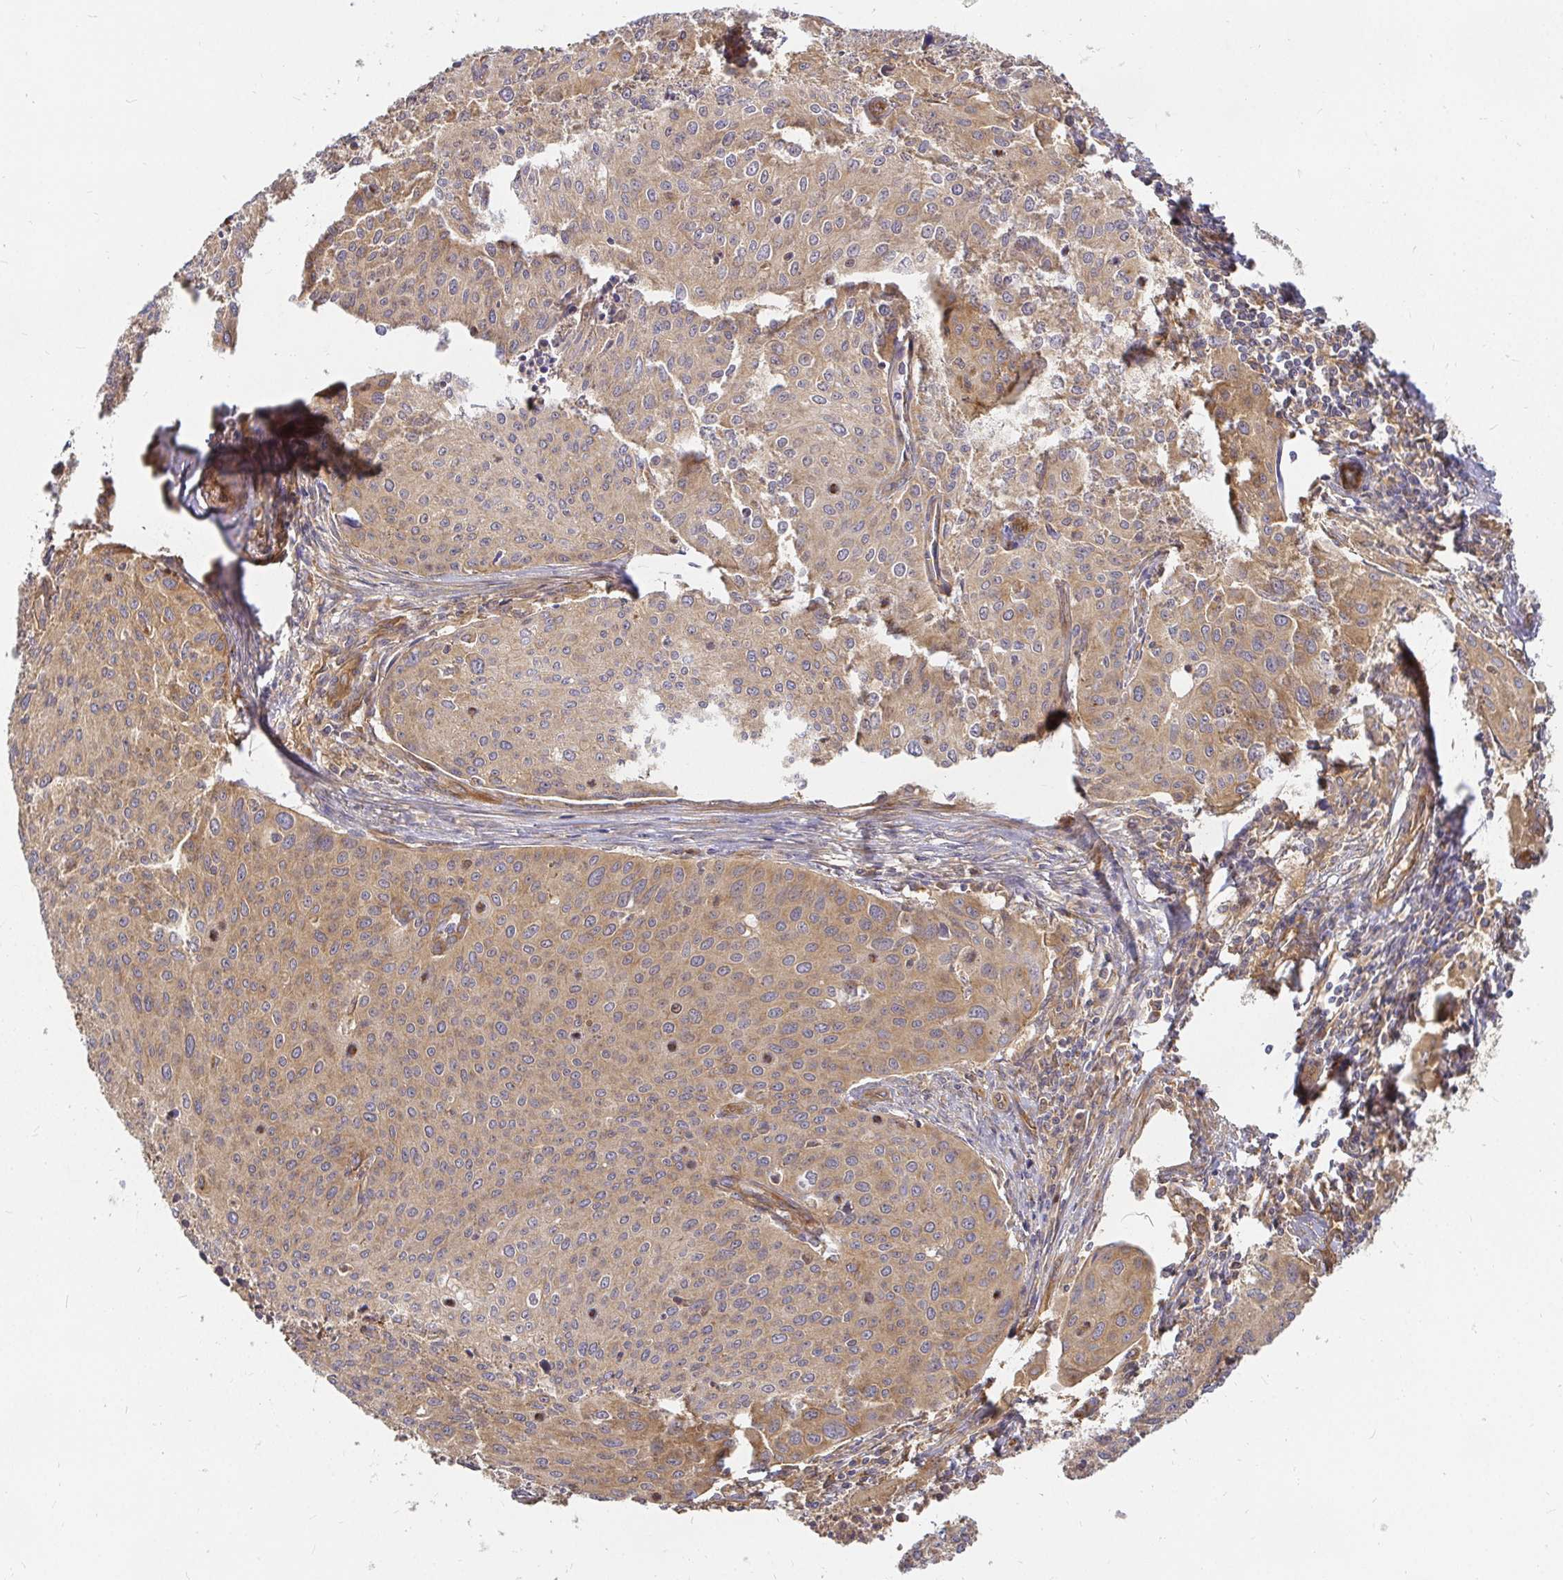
{"staining": {"intensity": "weak", "quantity": "25%-75%", "location": "cytoplasmic/membranous"}, "tissue": "cervical cancer", "cell_type": "Tumor cells", "image_type": "cancer", "snomed": [{"axis": "morphology", "description": "Squamous cell carcinoma, NOS"}, {"axis": "topography", "description": "Cervix"}], "caption": "Approximately 25%-75% of tumor cells in human squamous cell carcinoma (cervical) exhibit weak cytoplasmic/membranous protein staining as visualized by brown immunohistochemical staining.", "gene": "KIF5B", "patient": {"sex": "female", "age": 38}}